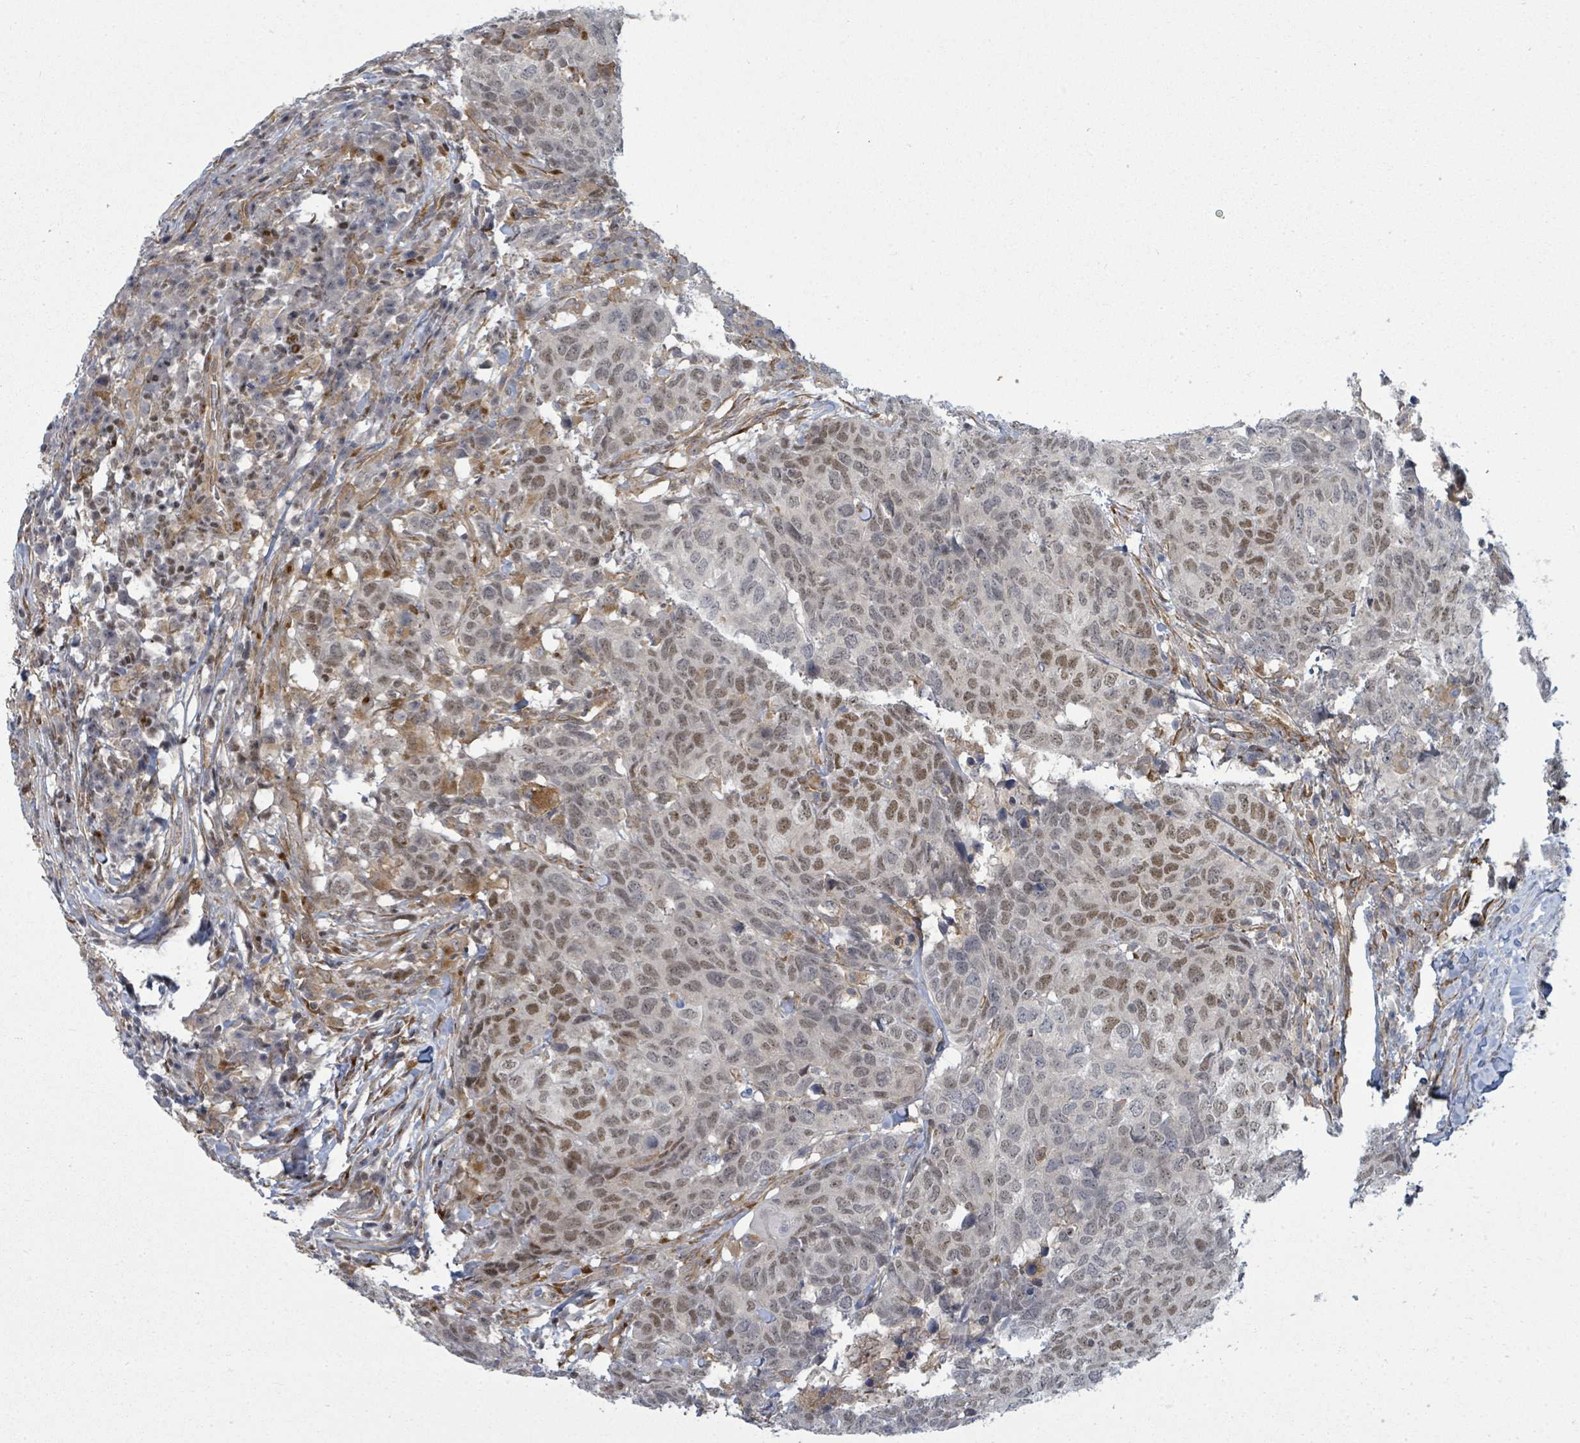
{"staining": {"intensity": "moderate", "quantity": "25%-75%", "location": "nuclear"}, "tissue": "head and neck cancer", "cell_type": "Tumor cells", "image_type": "cancer", "snomed": [{"axis": "morphology", "description": "Normal tissue, NOS"}, {"axis": "morphology", "description": "Squamous cell carcinoma, NOS"}, {"axis": "topography", "description": "Skeletal muscle"}, {"axis": "topography", "description": "Vascular tissue"}, {"axis": "topography", "description": "Peripheral nerve tissue"}, {"axis": "topography", "description": "Head-Neck"}], "caption": "Squamous cell carcinoma (head and neck) stained for a protein (brown) displays moderate nuclear positive positivity in approximately 25%-75% of tumor cells.", "gene": "PSMG2", "patient": {"sex": "male", "age": 66}}